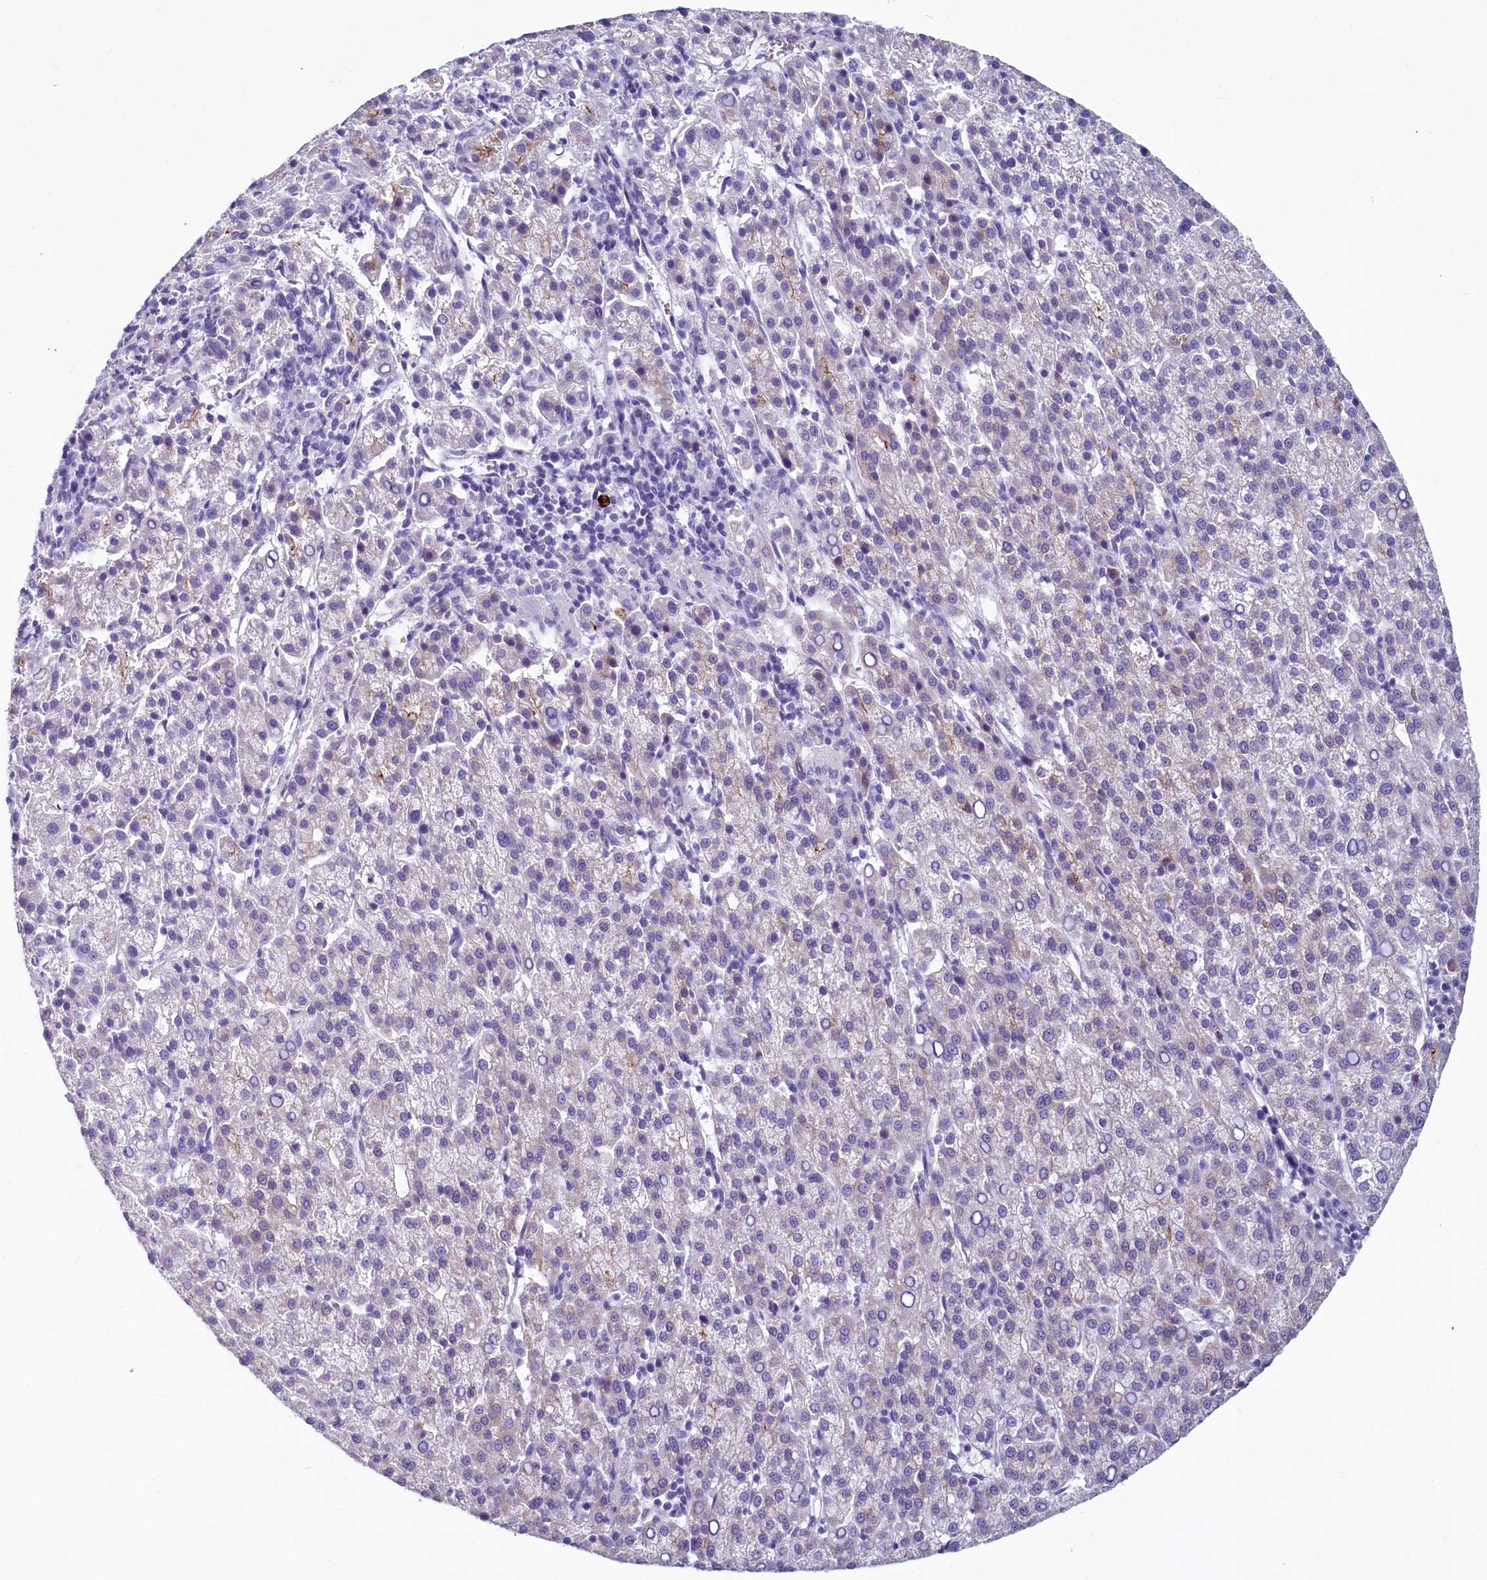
{"staining": {"intensity": "moderate", "quantity": "<25%", "location": "cytoplasmic/membranous"}, "tissue": "liver cancer", "cell_type": "Tumor cells", "image_type": "cancer", "snomed": [{"axis": "morphology", "description": "Carcinoma, Hepatocellular, NOS"}, {"axis": "topography", "description": "Liver"}], "caption": "Liver cancer was stained to show a protein in brown. There is low levels of moderate cytoplasmic/membranous expression in about <25% of tumor cells.", "gene": "INSC", "patient": {"sex": "female", "age": 58}}